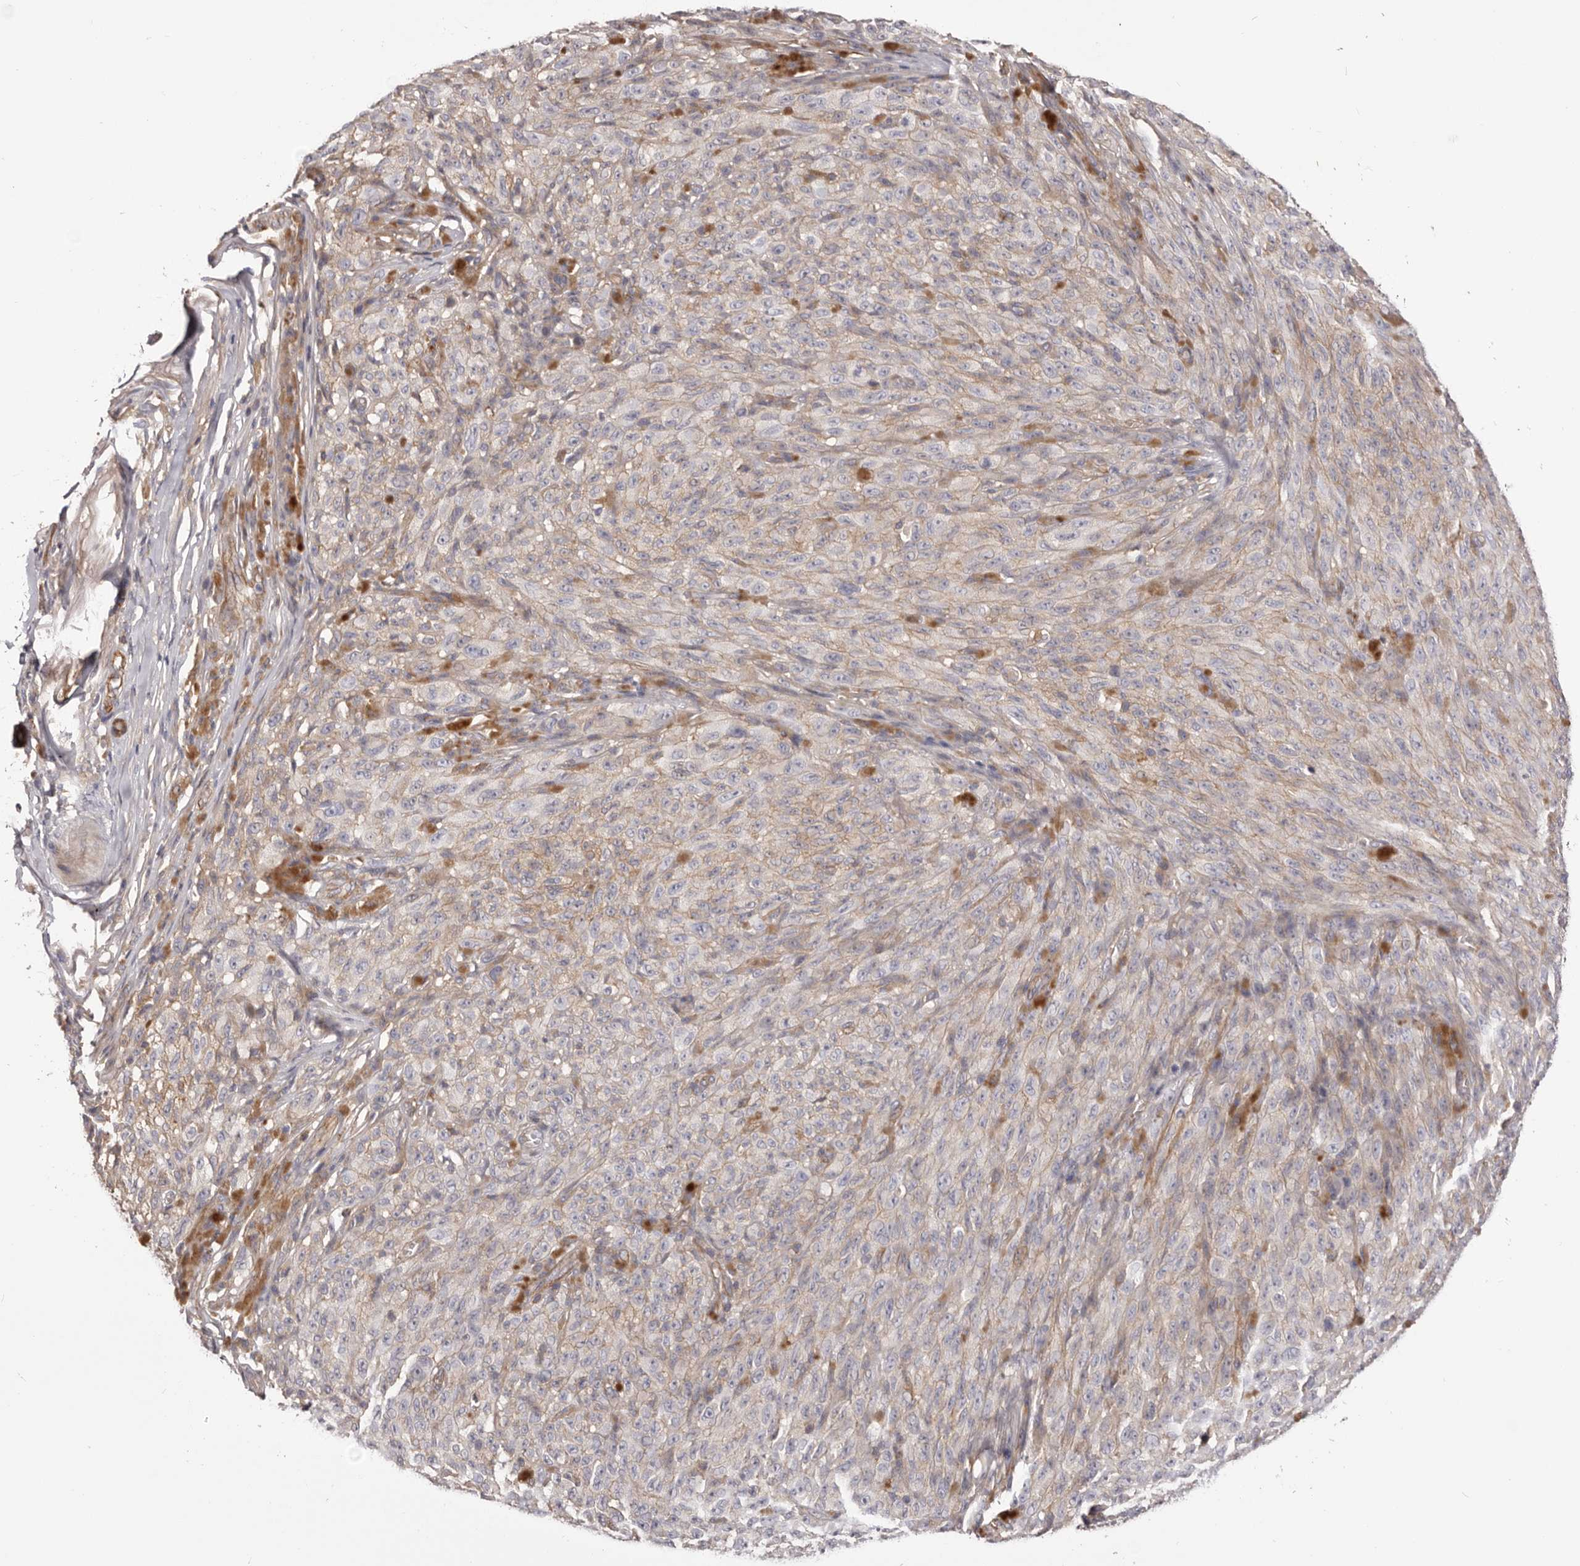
{"staining": {"intensity": "negative", "quantity": "none", "location": "none"}, "tissue": "melanoma", "cell_type": "Tumor cells", "image_type": "cancer", "snomed": [{"axis": "morphology", "description": "Malignant melanoma, NOS"}, {"axis": "topography", "description": "Skin"}], "caption": "A micrograph of human melanoma is negative for staining in tumor cells.", "gene": "DMRT2", "patient": {"sex": "female", "age": 82}}